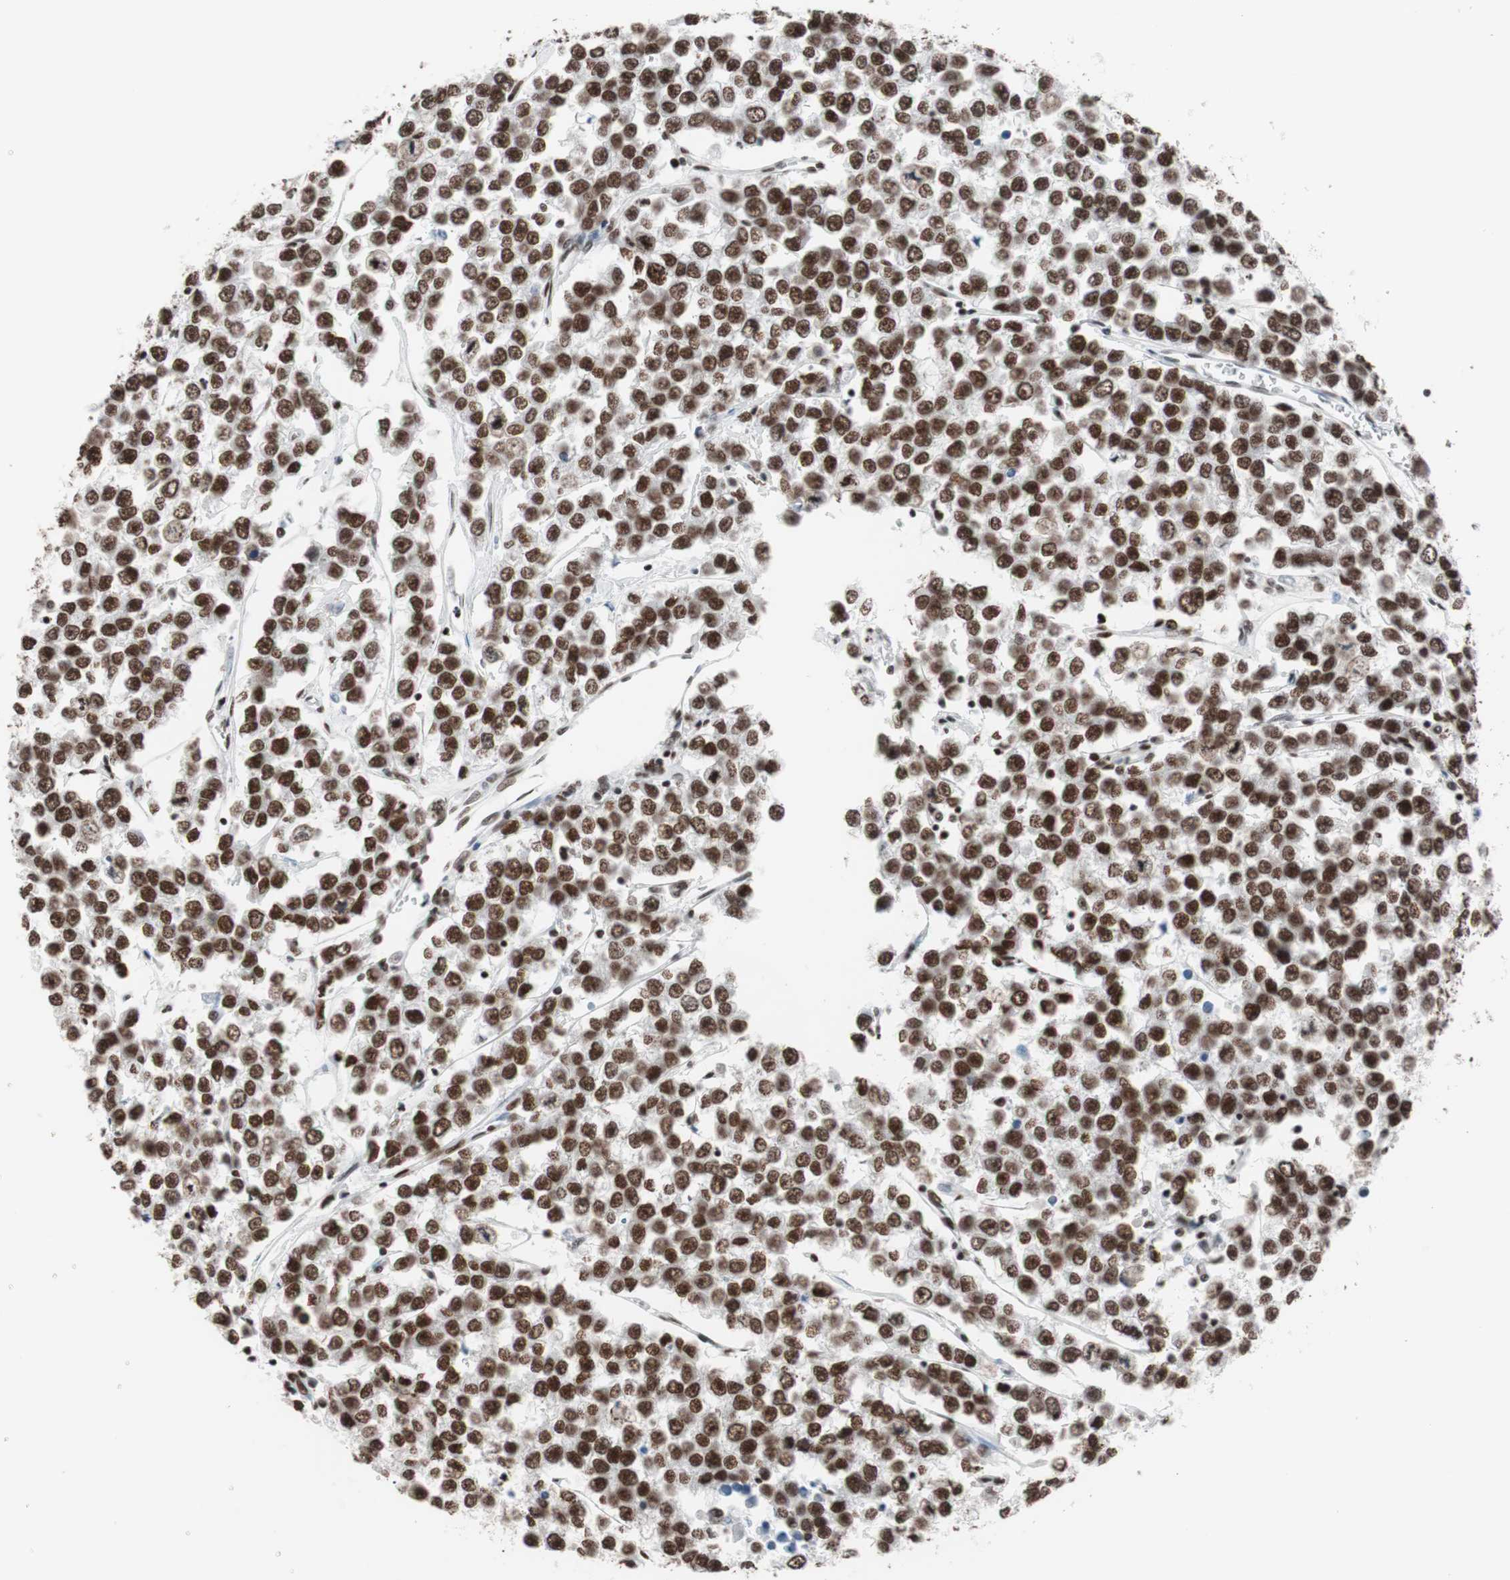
{"staining": {"intensity": "strong", "quantity": ">75%", "location": "nuclear"}, "tissue": "testis cancer", "cell_type": "Tumor cells", "image_type": "cancer", "snomed": [{"axis": "morphology", "description": "Seminoma, NOS"}, {"axis": "morphology", "description": "Carcinoma, Embryonal, NOS"}, {"axis": "topography", "description": "Testis"}], "caption": "Immunohistochemistry (IHC) of testis seminoma exhibits high levels of strong nuclear staining in approximately >75% of tumor cells.", "gene": "ARID1A", "patient": {"sex": "male", "age": 52}}